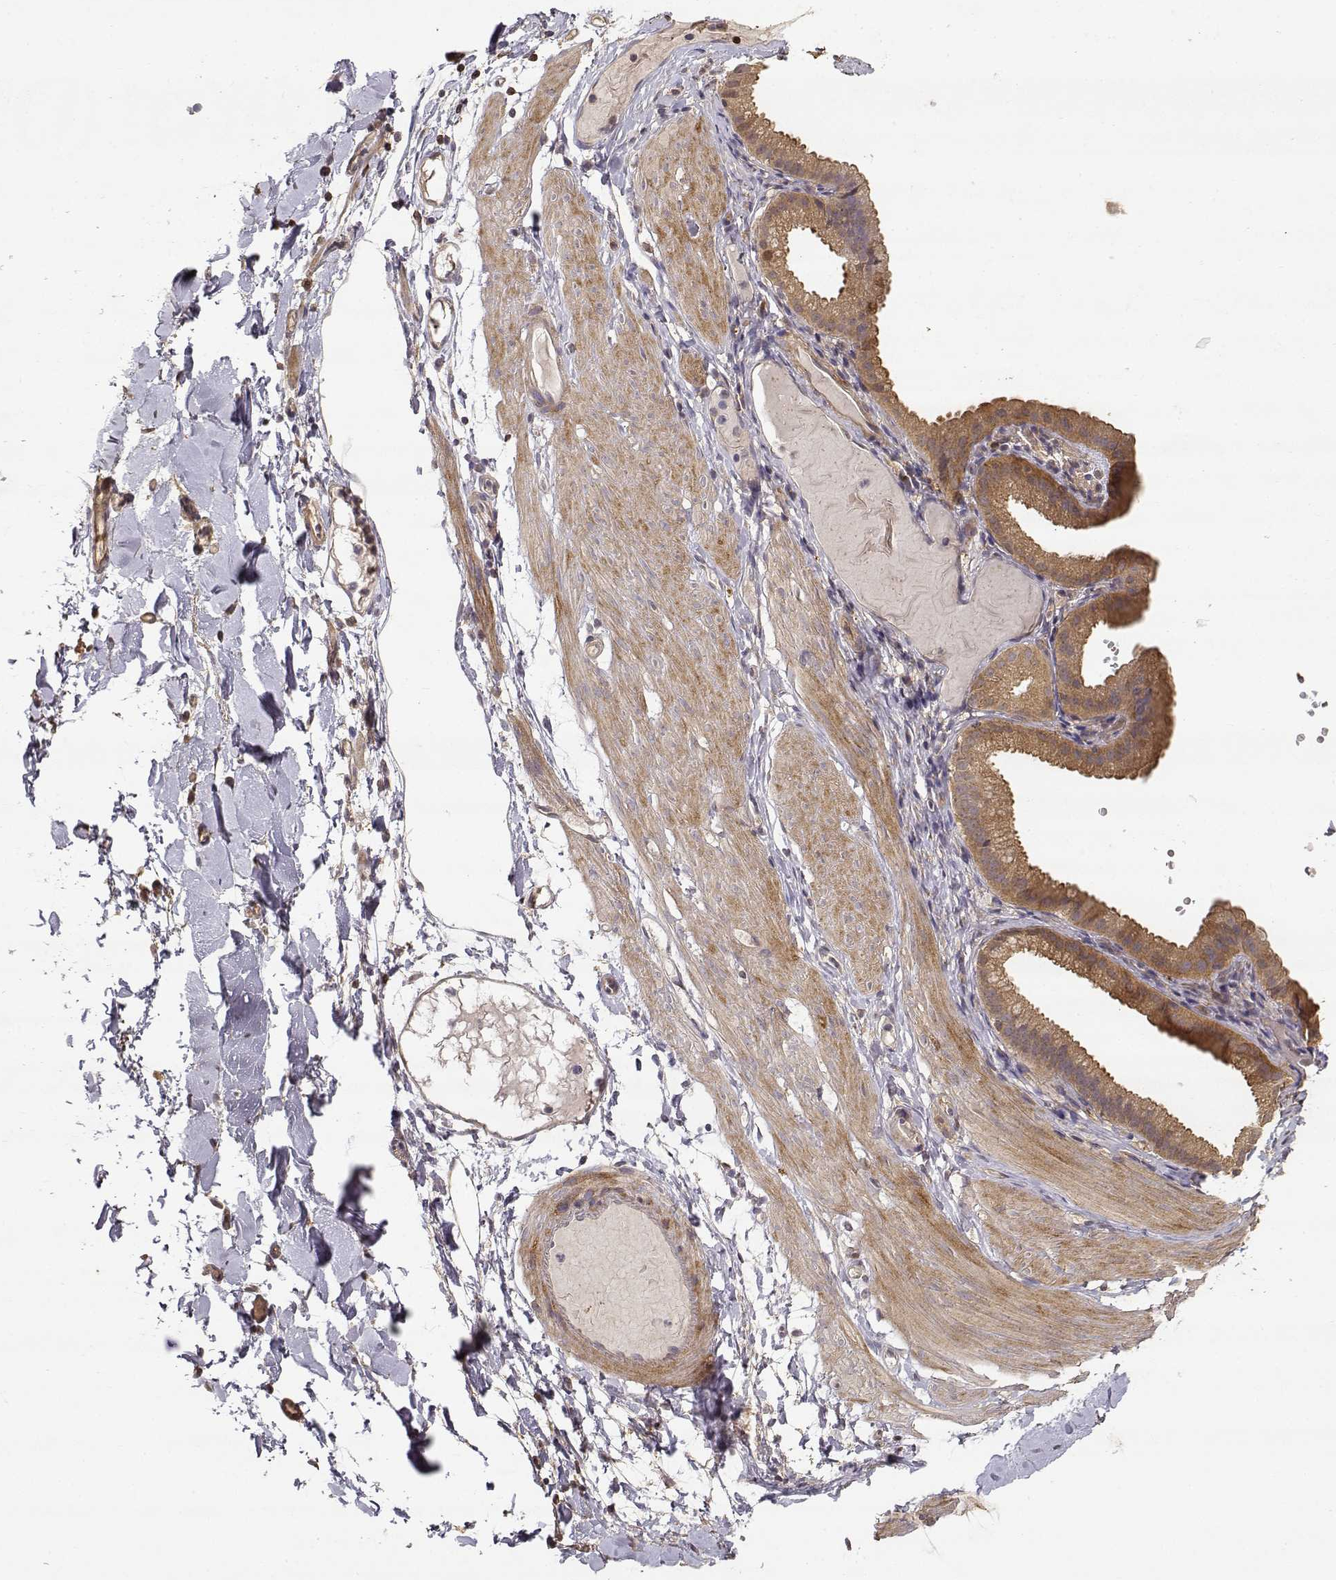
{"staining": {"intensity": "weak", "quantity": "<25%", "location": "cytoplasmic/membranous"}, "tissue": "soft tissue", "cell_type": "Fibroblasts", "image_type": "normal", "snomed": [{"axis": "morphology", "description": "Normal tissue, NOS"}, {"axis": "topography", "description": "Gallbladder"}, {"axis": "topography", "description": "Peripheral nerve tissue"}], "caption": "DAB (3,3'-diaminobenzidine) immunohistochemical staining of benign human soft tissue demonstrates no significant staining in fibroblasts.", "gene": "CRIM1", "patient": {"sex": "female", "age": 45}}